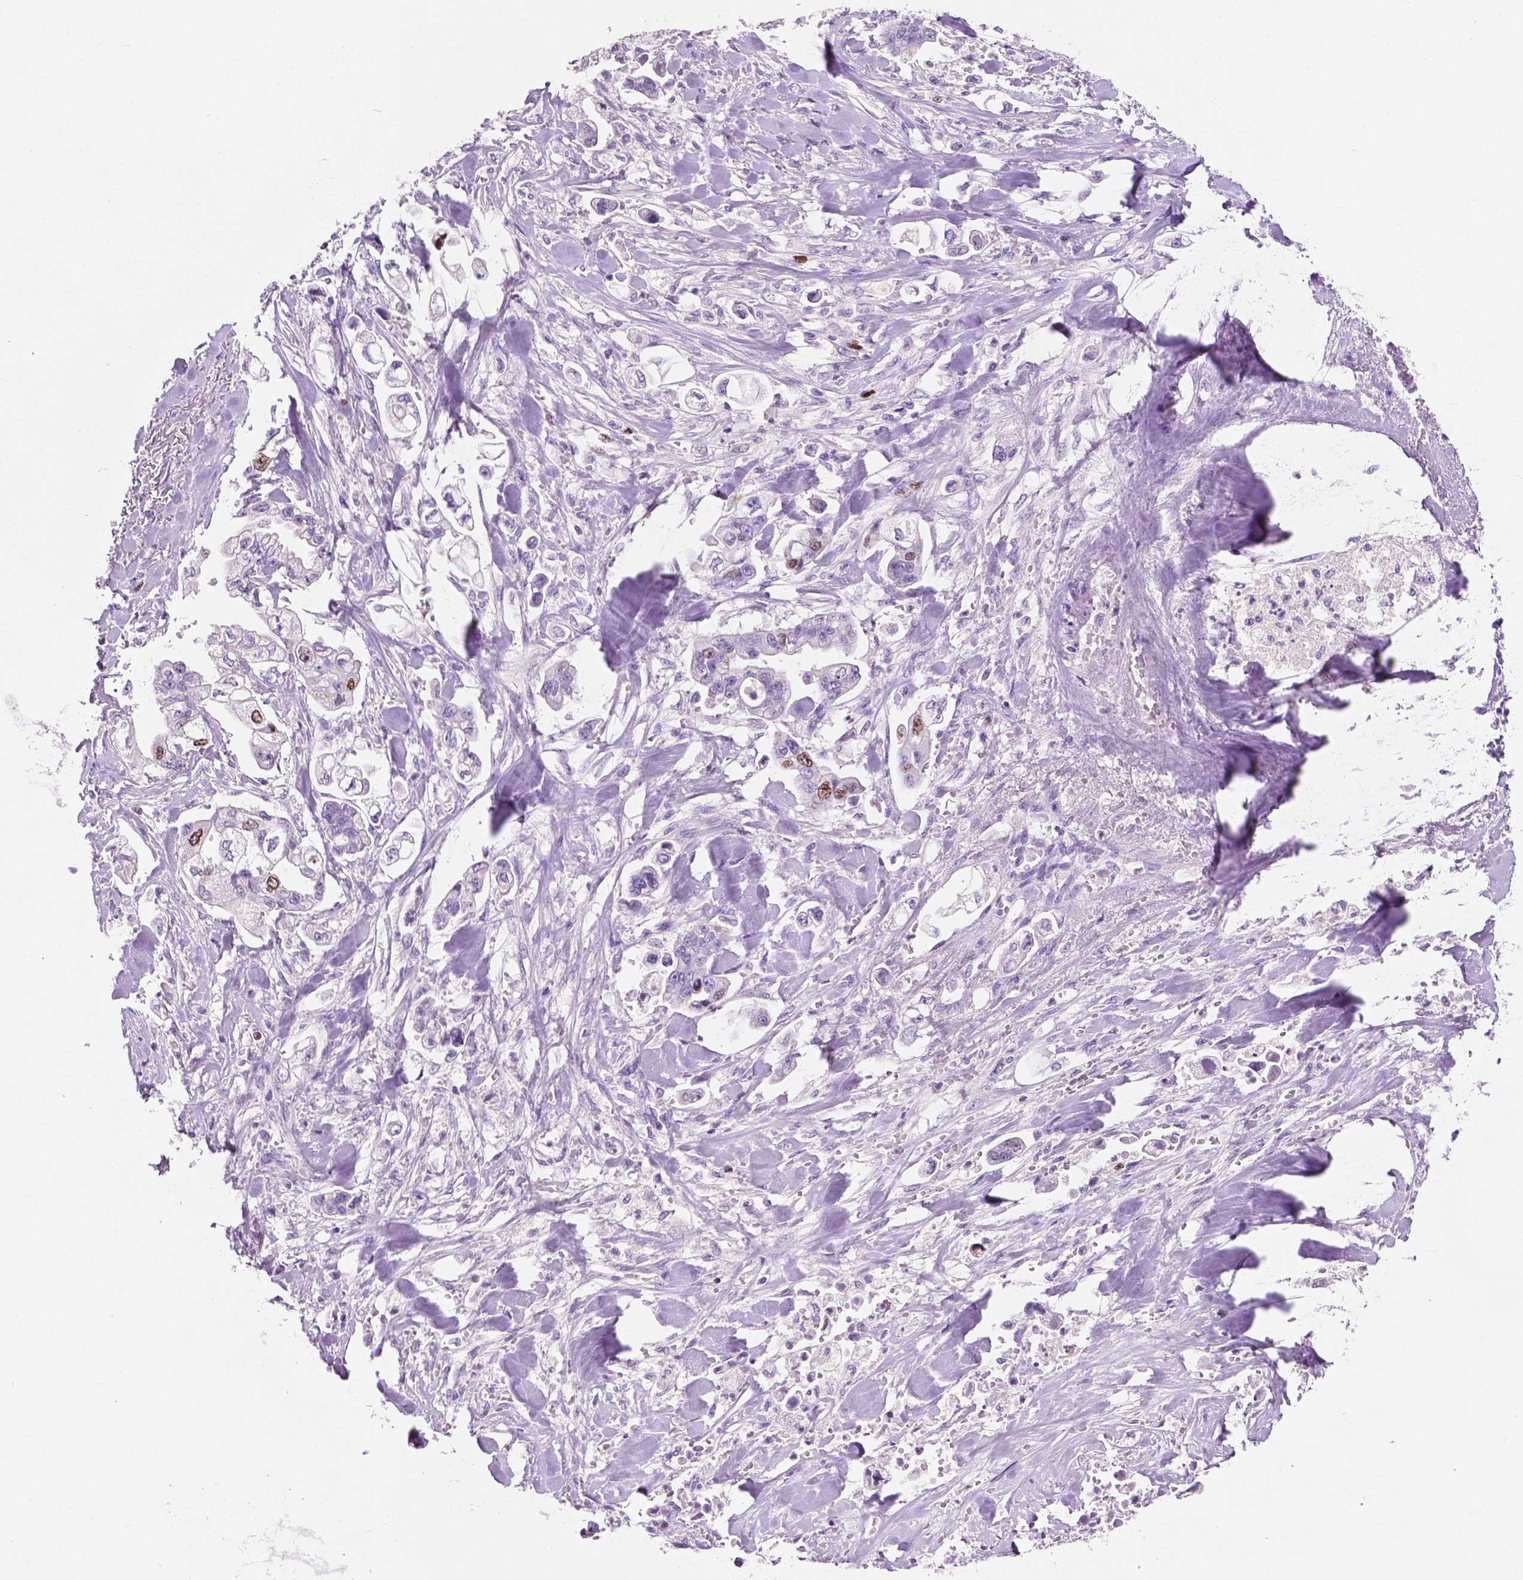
{"staining": {"intensity": "moderate", "quantity": "<25%", "location": "nuclear"}, "tissue": "stomach cancer", "cell_type": "Tumor cells", "image_type": "cancer", "snomed": [{"axis": "morphology", "description": "Adenocarcinoma, NOS"}, {"axis": "topography", "description": "Stomach"}], "caption": "The image exhibits a brown stain indicating the presence of a protein in the nuclear of tumor cells in adenocarcinoma (stomach).", "gene": "SIAH2", "patient": {"sex": "male", "age": 62}}